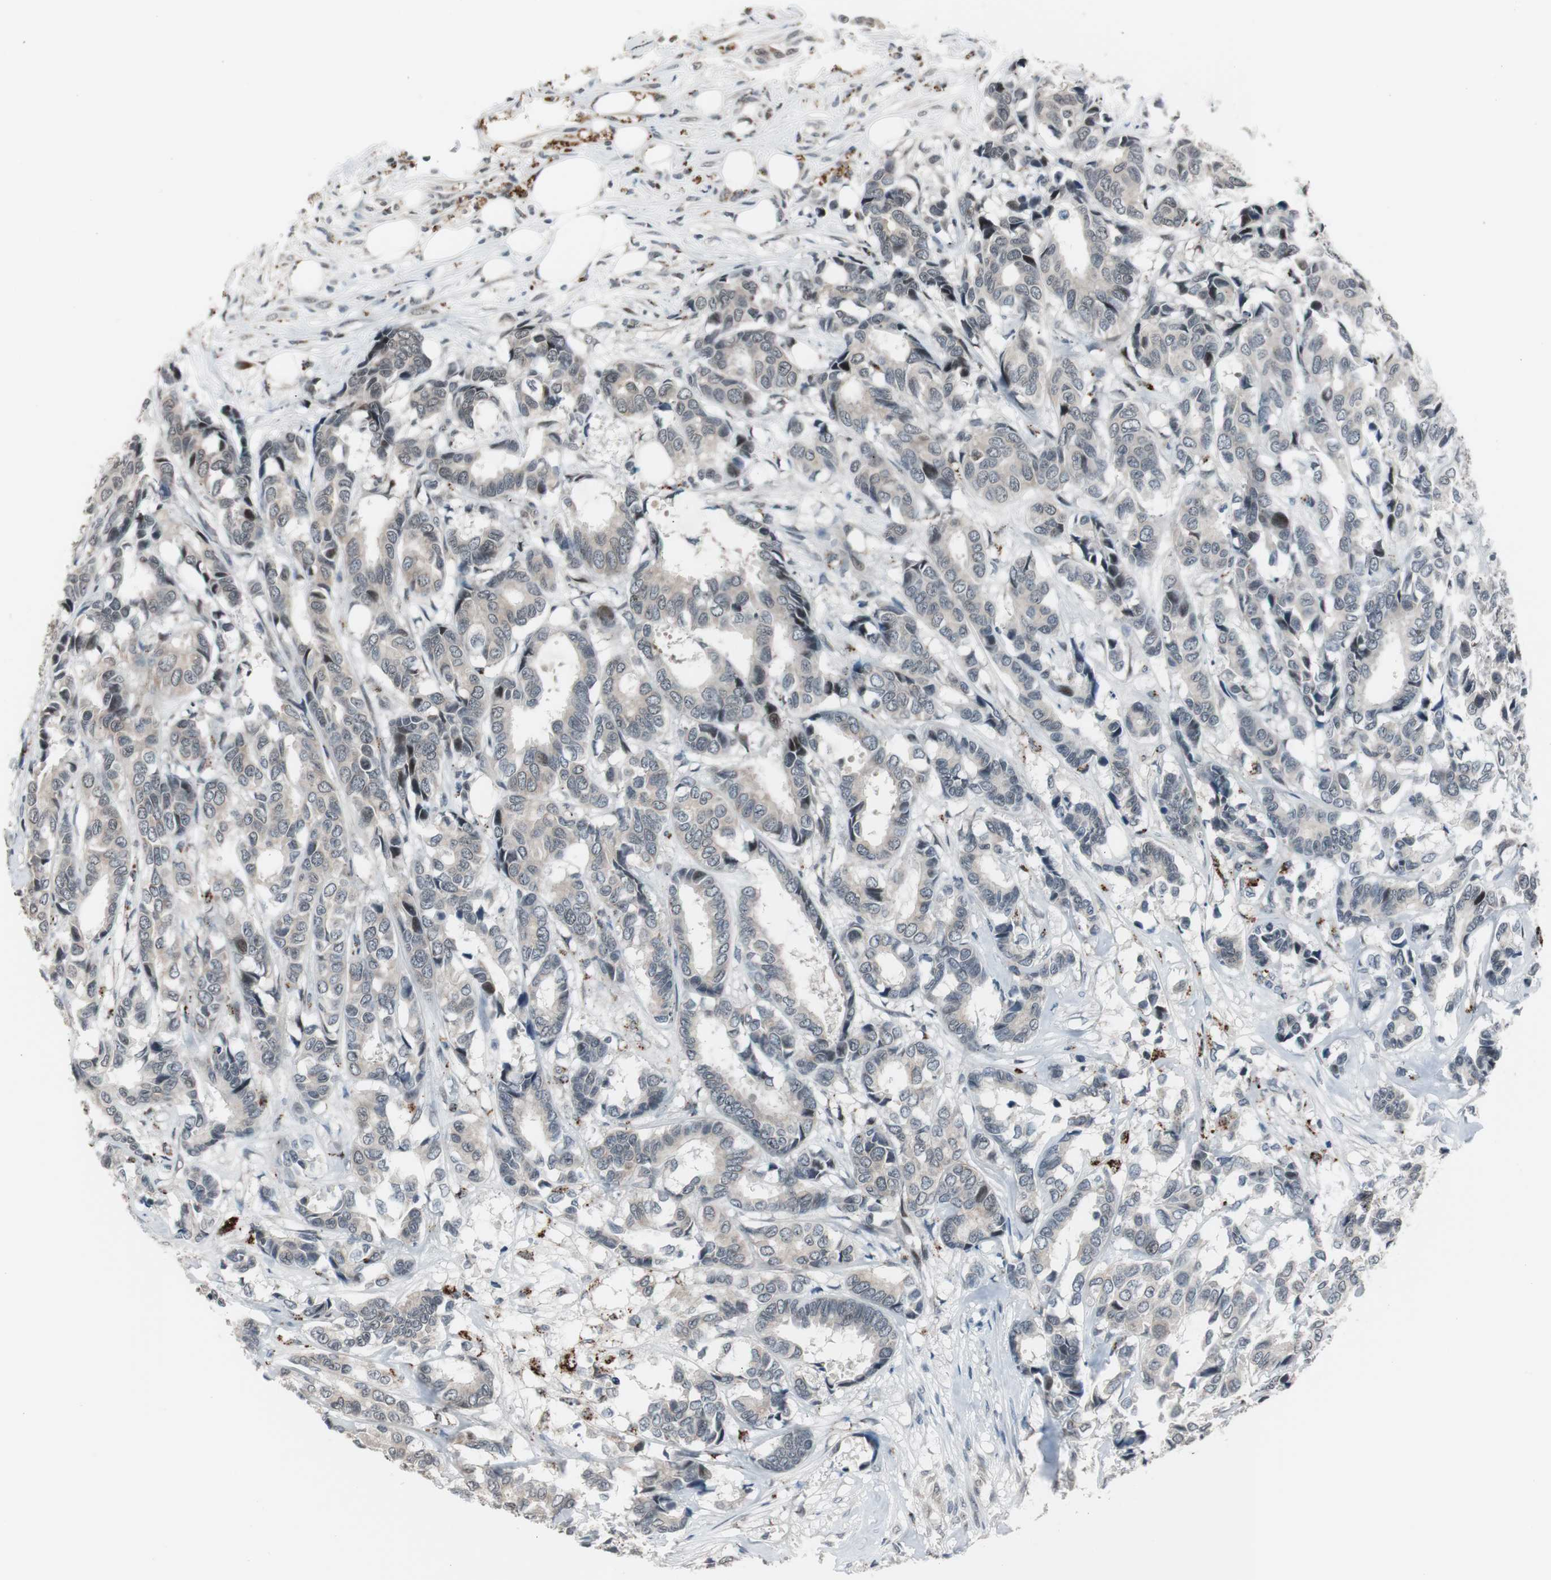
{"staining": {"intensity": "weak", "quantity": "25%-75%", "location": "cytoplasmic/membranous"}, "tissue": "breast cancer", "cell_type": "Tumor cells", "image_type": "cancer", "snomed": [{"axis": "morphology", "description": "Duct carcinoma"}, {"axis": "topography", "description": "Breast"}], "caption": "A brown stain shows weak cytoplasmic/membranous positivity of a protein in human breast infiltrating ductal carcinoma tumor cells. Using DAB (brown) and hematoxylin (blue) stains, captured at high magnification using brightfield microscopy.", "gene": "BOLA1", "patient": {"sex": "female", "age": 87}}